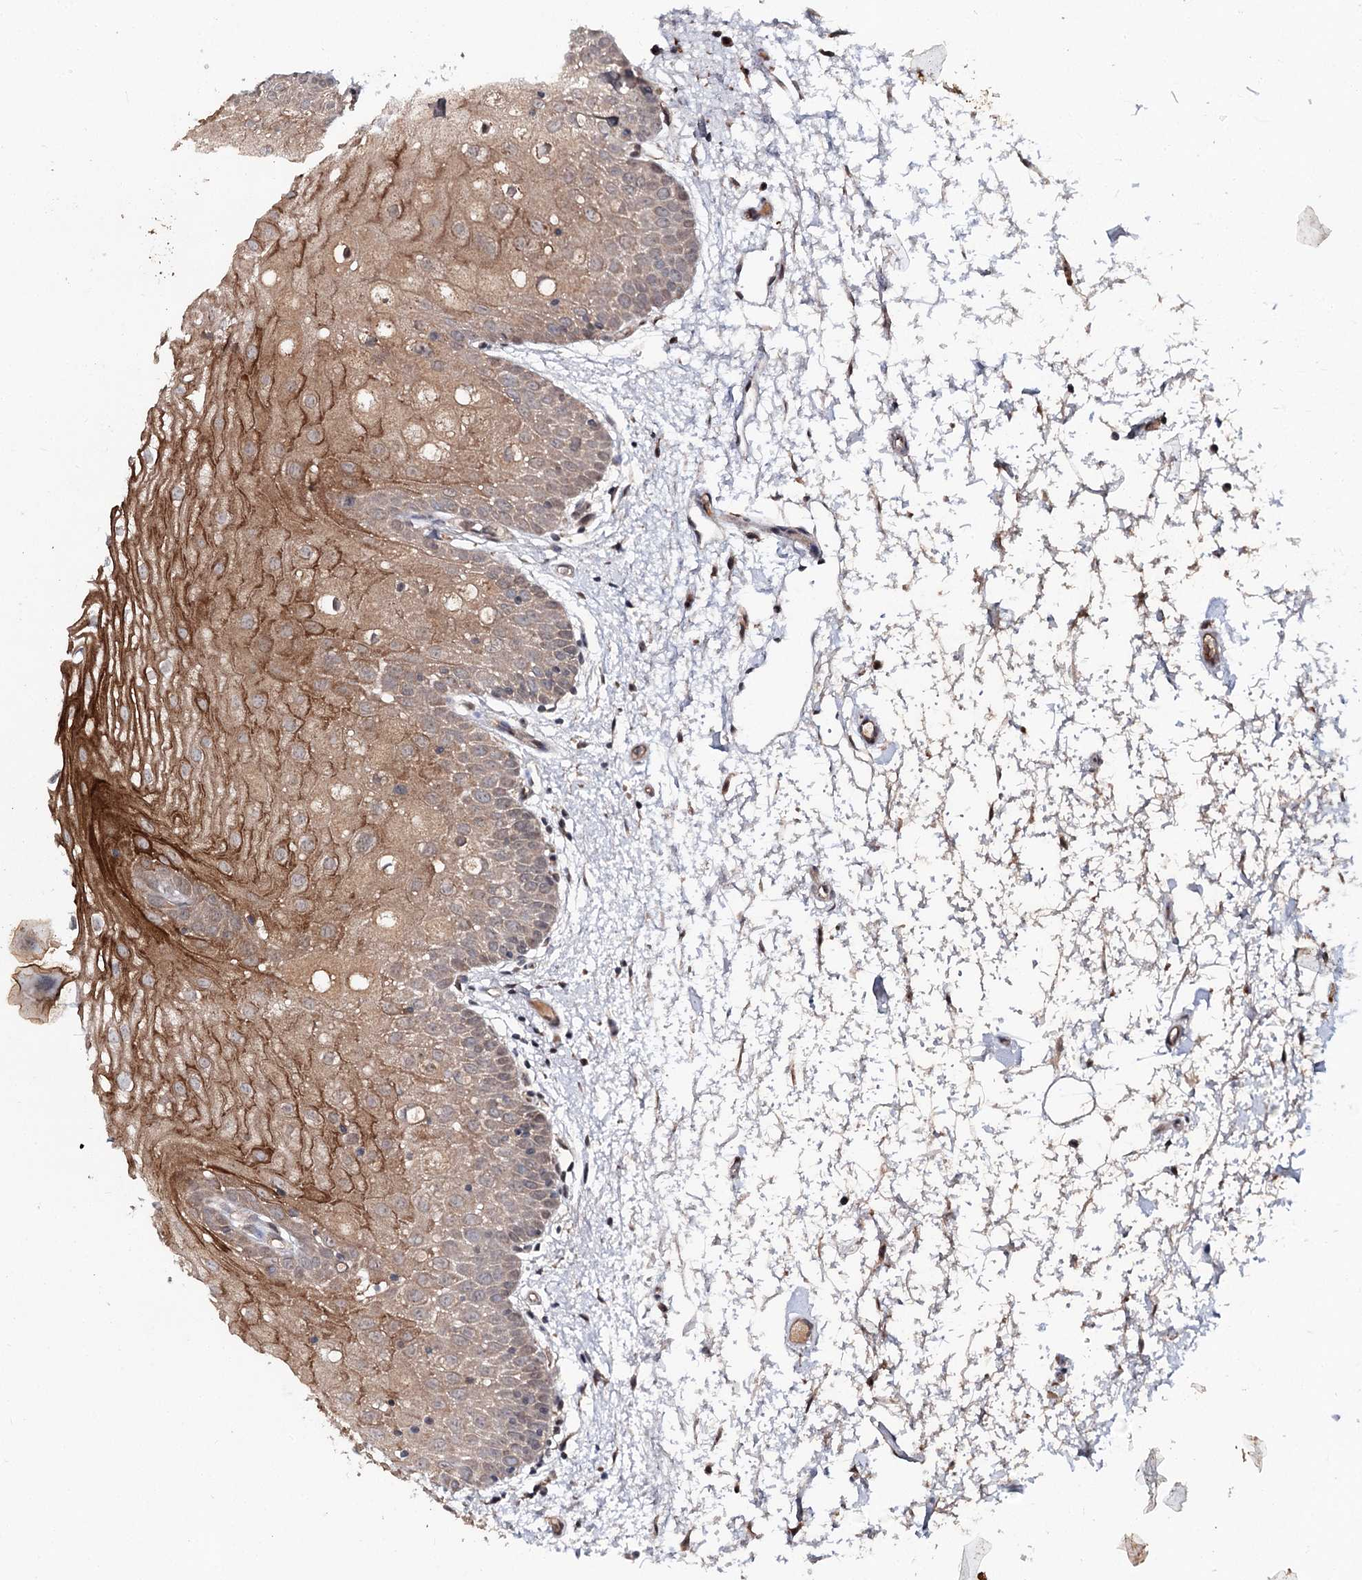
{"staining": {"intensity": "moderate", "quantity": "25%-75%", "location": "cytoplasmic/membranous"}, "tissue": "oral mucosa", "cell_type": "Squamous epithelial cells", "image_type": "normal", "snomed": [{"axis": "morphology", "description": "Normal tissue, NOS"}, {"axis": "topography", "description": "Oral tissue"}, {"axis": "topography", "description": "Tounge, NOS"}], "caption": "Unremarkable oral mucosa reveals moderate cytoplasmic/membranous expression in about 25%-75% of squamous epithelial cells, visualized by immunohistochemistry.", "gene": "MSANTD2", "patient": {"sex": "female", "age": 73}}